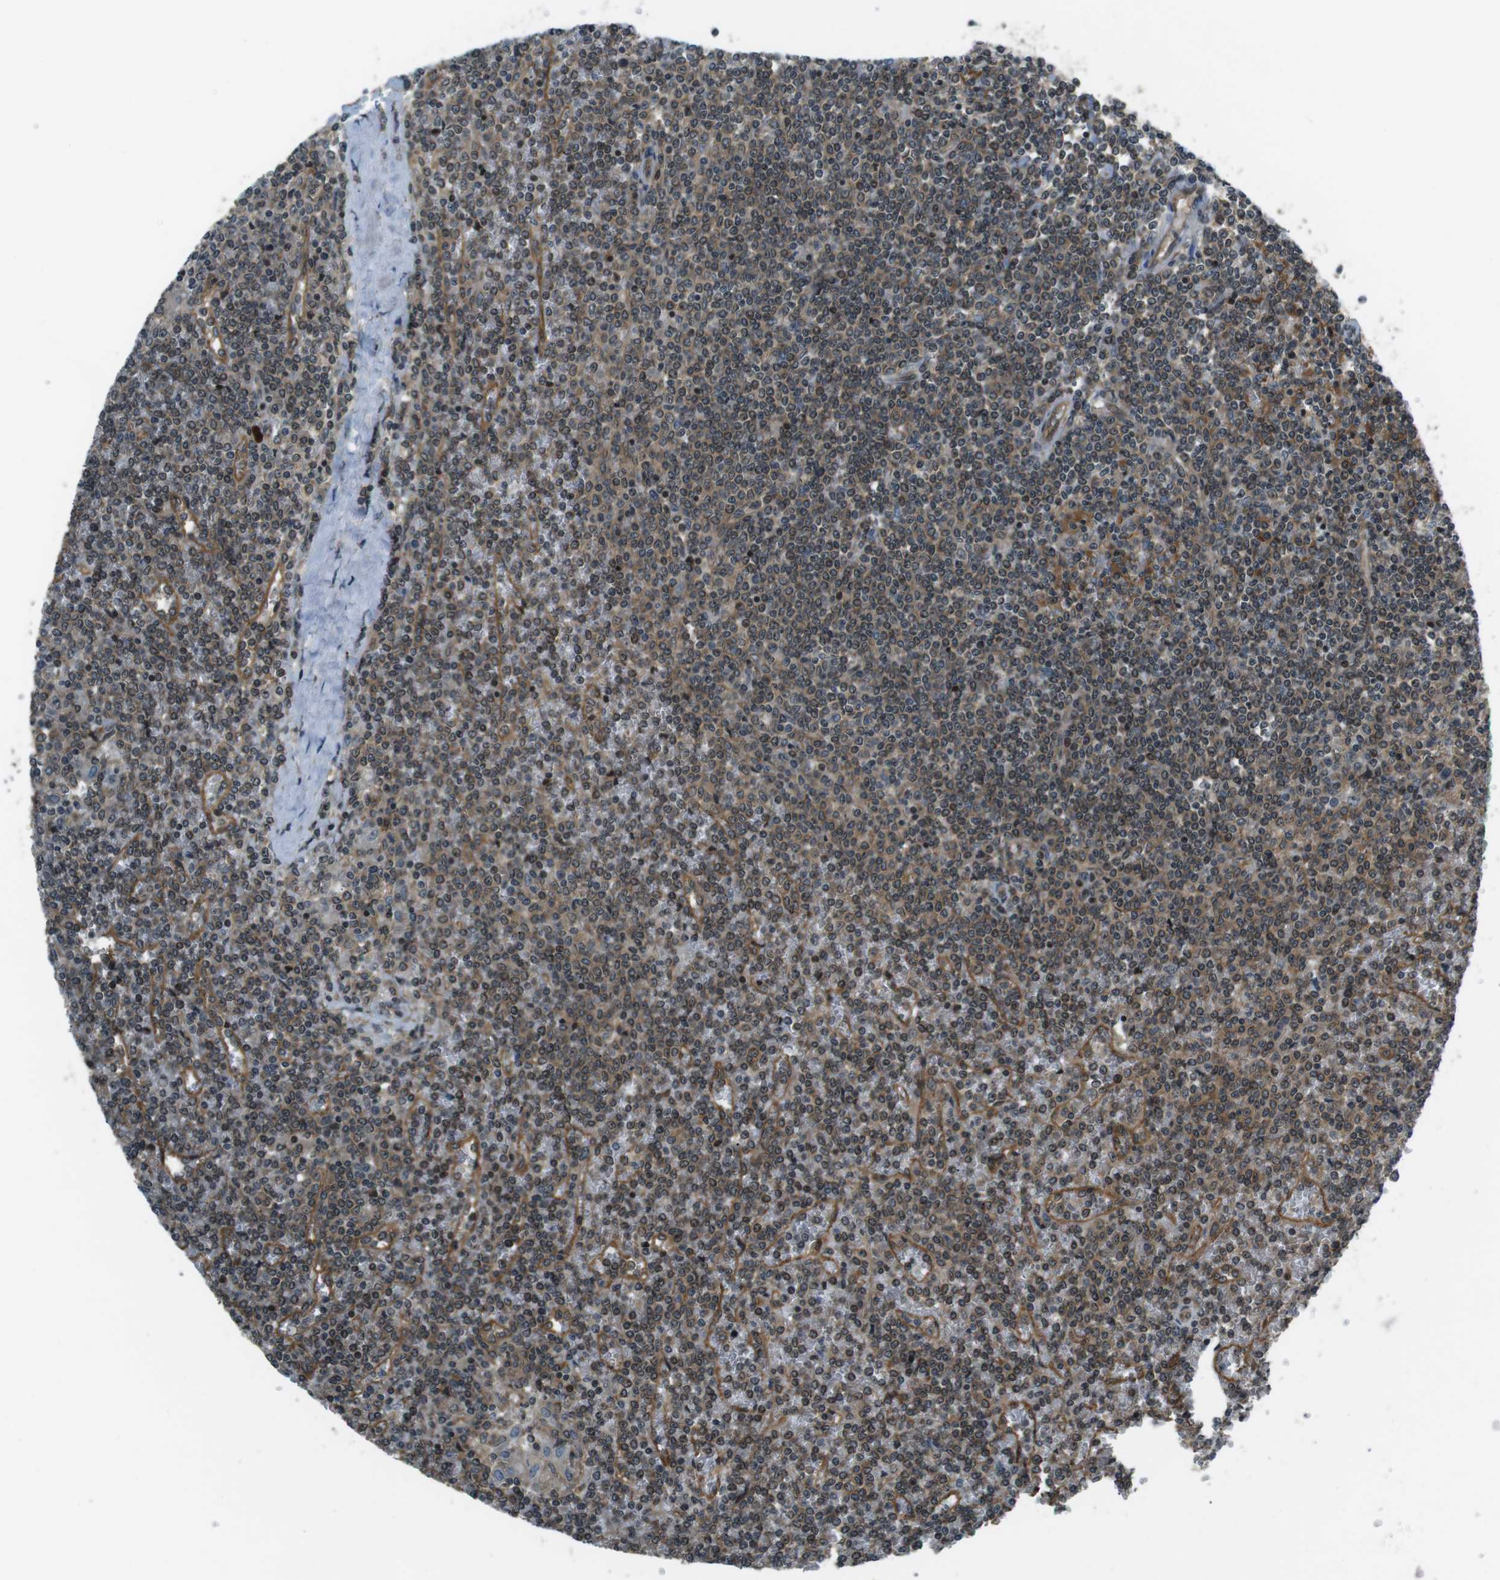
{"staining": {"intensity": "weak", "quantity": "25%-75%", "location": "cytoplasmic/membranous"}, "tissue": "lymphoma", "cell_type": "Tumor cells", "image_type": "cancer", "snomed": [{"axis": "morphology", "description": "Malignant lymphoma, non-Hodgkin's type, Low grade"}, {"axis": "topography", "description": "Spleen"}], "caption": "Lymphoma was stained to show a protein in brown. There is low levels of weak cytoplasmic/membranous positivity in approximately 25%-75% of tumor cells. Using DAB (3,3'-diaminobenzidine) (brown) and hematoxylin (blue) stains, captured at high magnification using brightfield microscopy.", "gene": "TIAM2", "patient": {"sex": "female", "age": 19}}